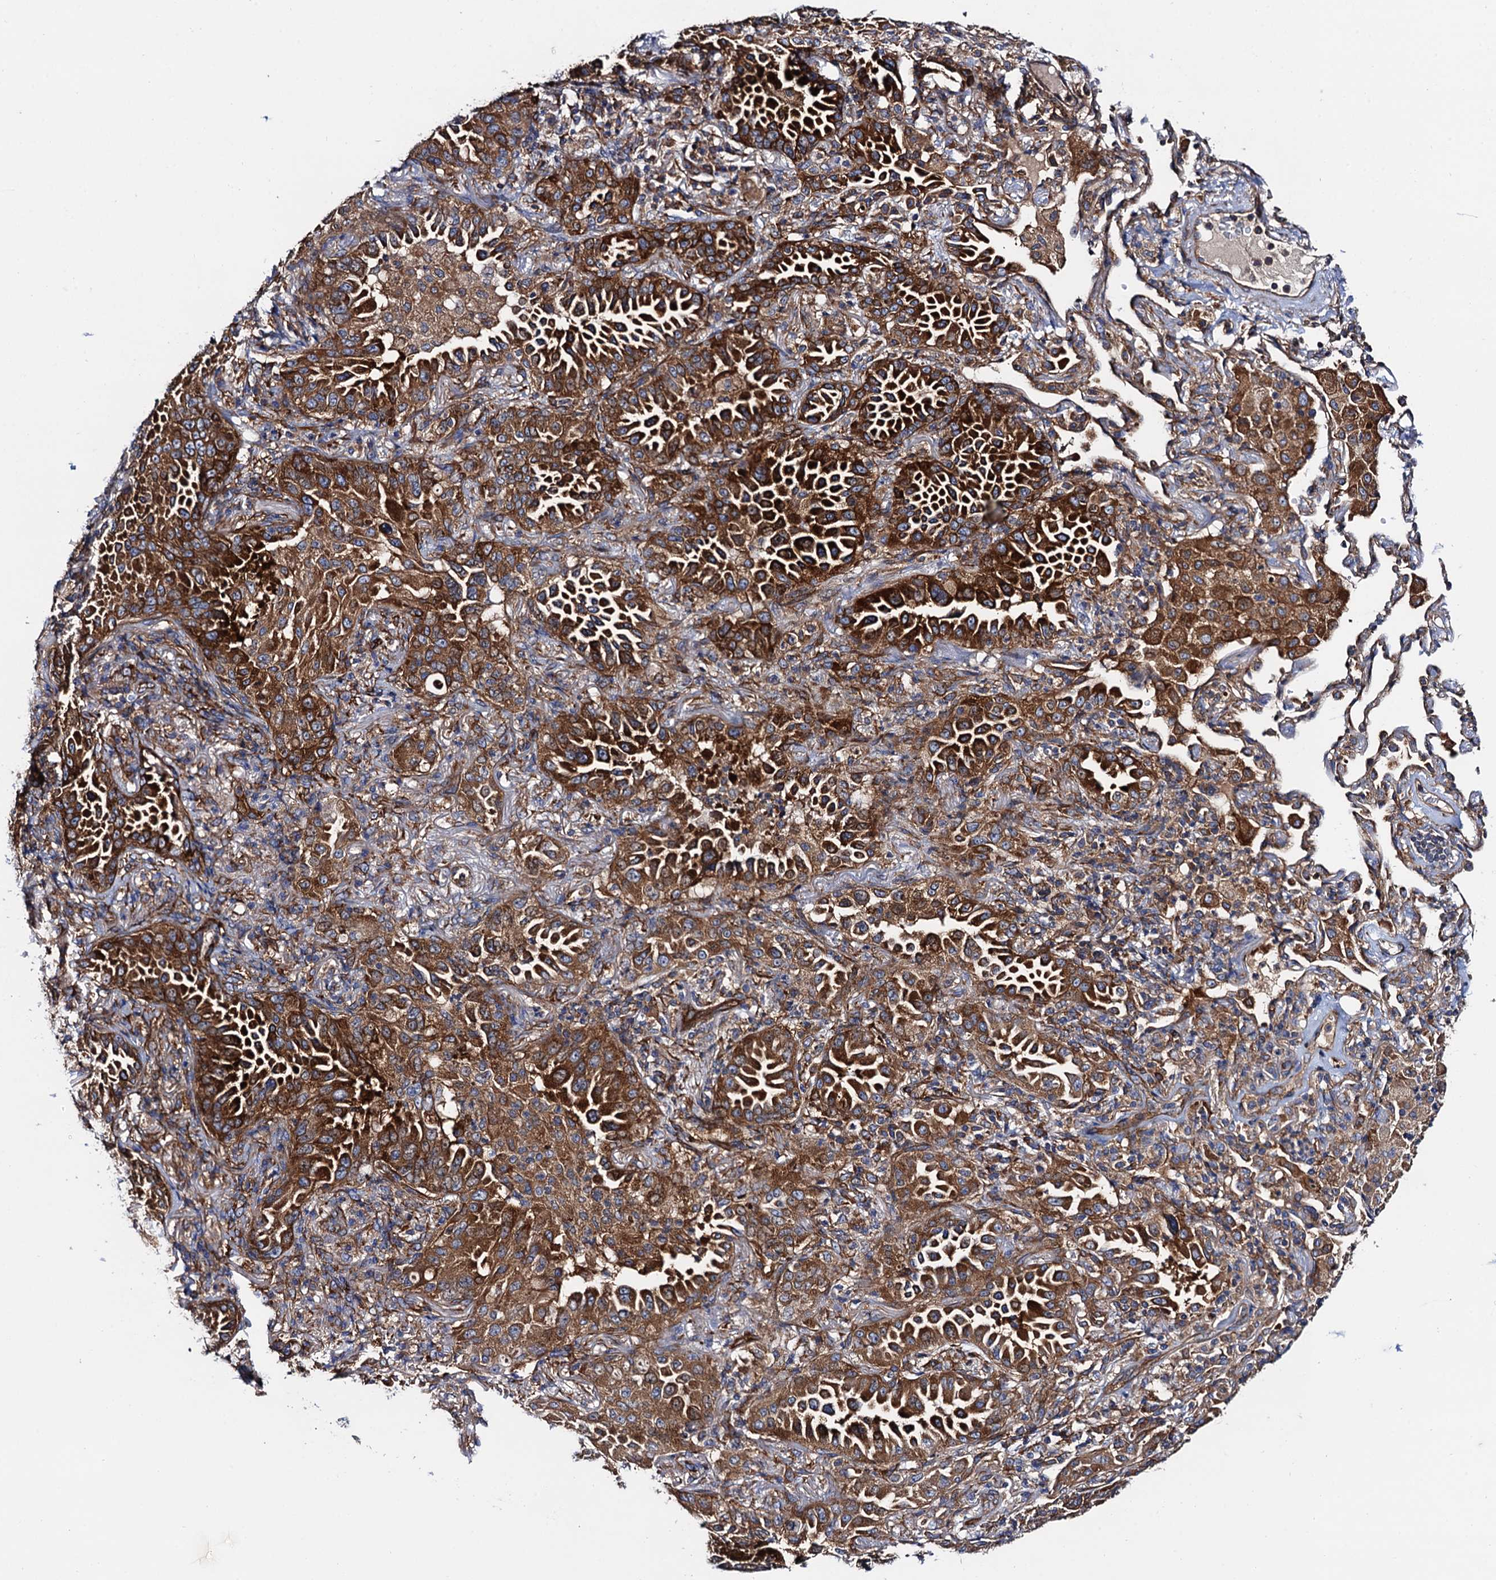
{"staining": {"intensity": "strong", "quantity": ">75%", "location": "cytoplasmic/membranous"}, "tissue": "lung cancer", "cell_type": "Tumor cells", "image_type": "cancer", "snomed": [{"axis": "morphology", "description": "Adenocarcinoma, NOS"}, {"axis": "topography", "description": "Lung"}], "caption": "Tumor cells reveal high levels of strong cytoplasmic/membranous staining in about >75% of cells in adenocarcinoma (lung).", "gene": "MRPL48", "patient": {"sex": "female", "age": 69}}